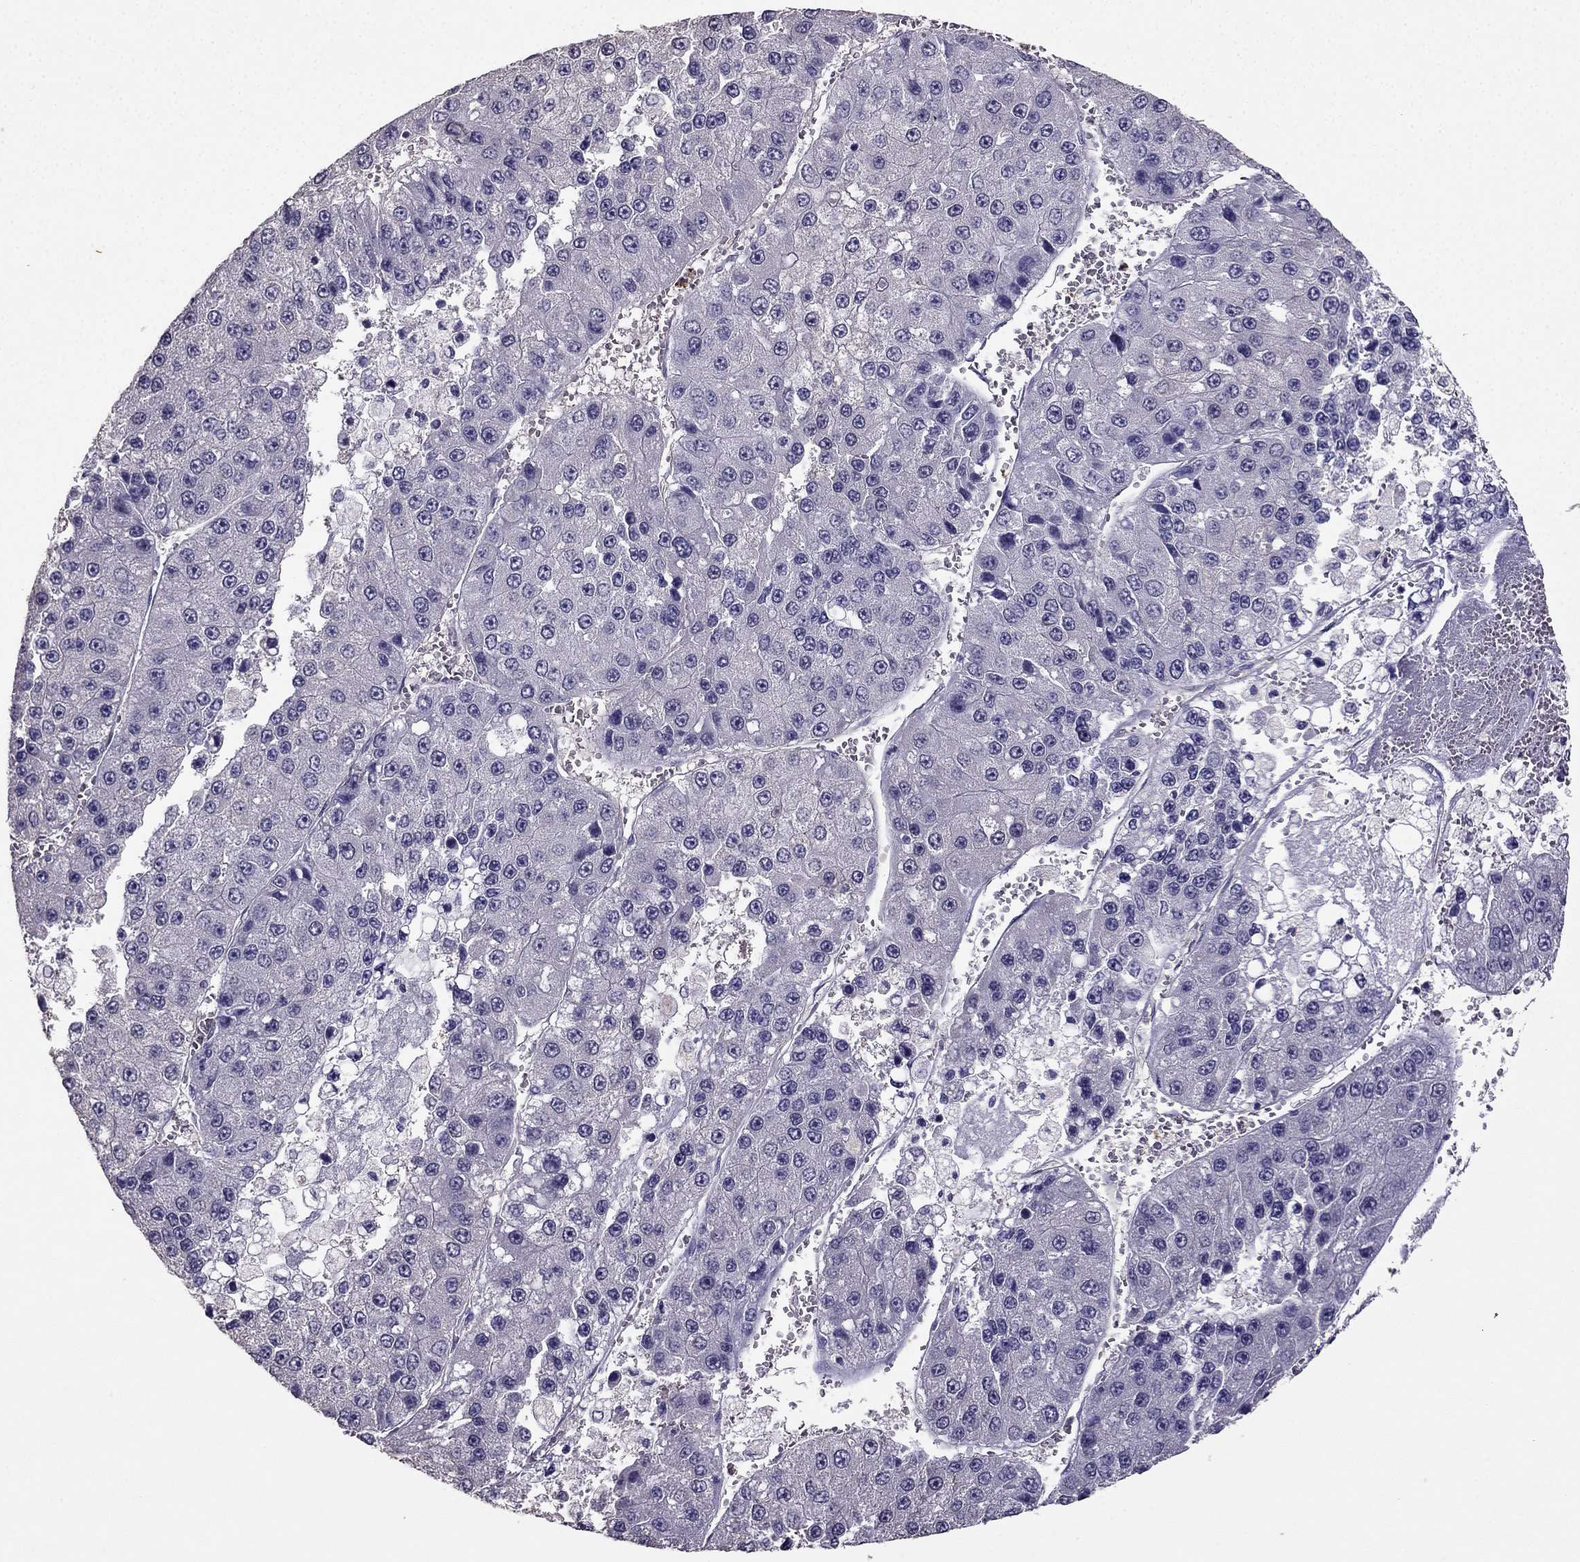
{"staining": {"intensity": "negative", "quantity": "none", "location": "none"}, "tissue": "liver cancer", "cell_type": "Tumor cells", "image_type": "cancer", "snomed": [{"axis": "morphology", "description": "Carcinoma, Hepatocellular, NOS"}, {"axis": "topography", "description": "Liver"}], "caption": "Immunohistochemistry of human liver cancer shows no staining in tumor cells. (DAB immunohistochemistry visualized using brightfield microscopy, high magnification).", "gene": "RFLNB", "patient": {"sex": "female", "age": 73}}